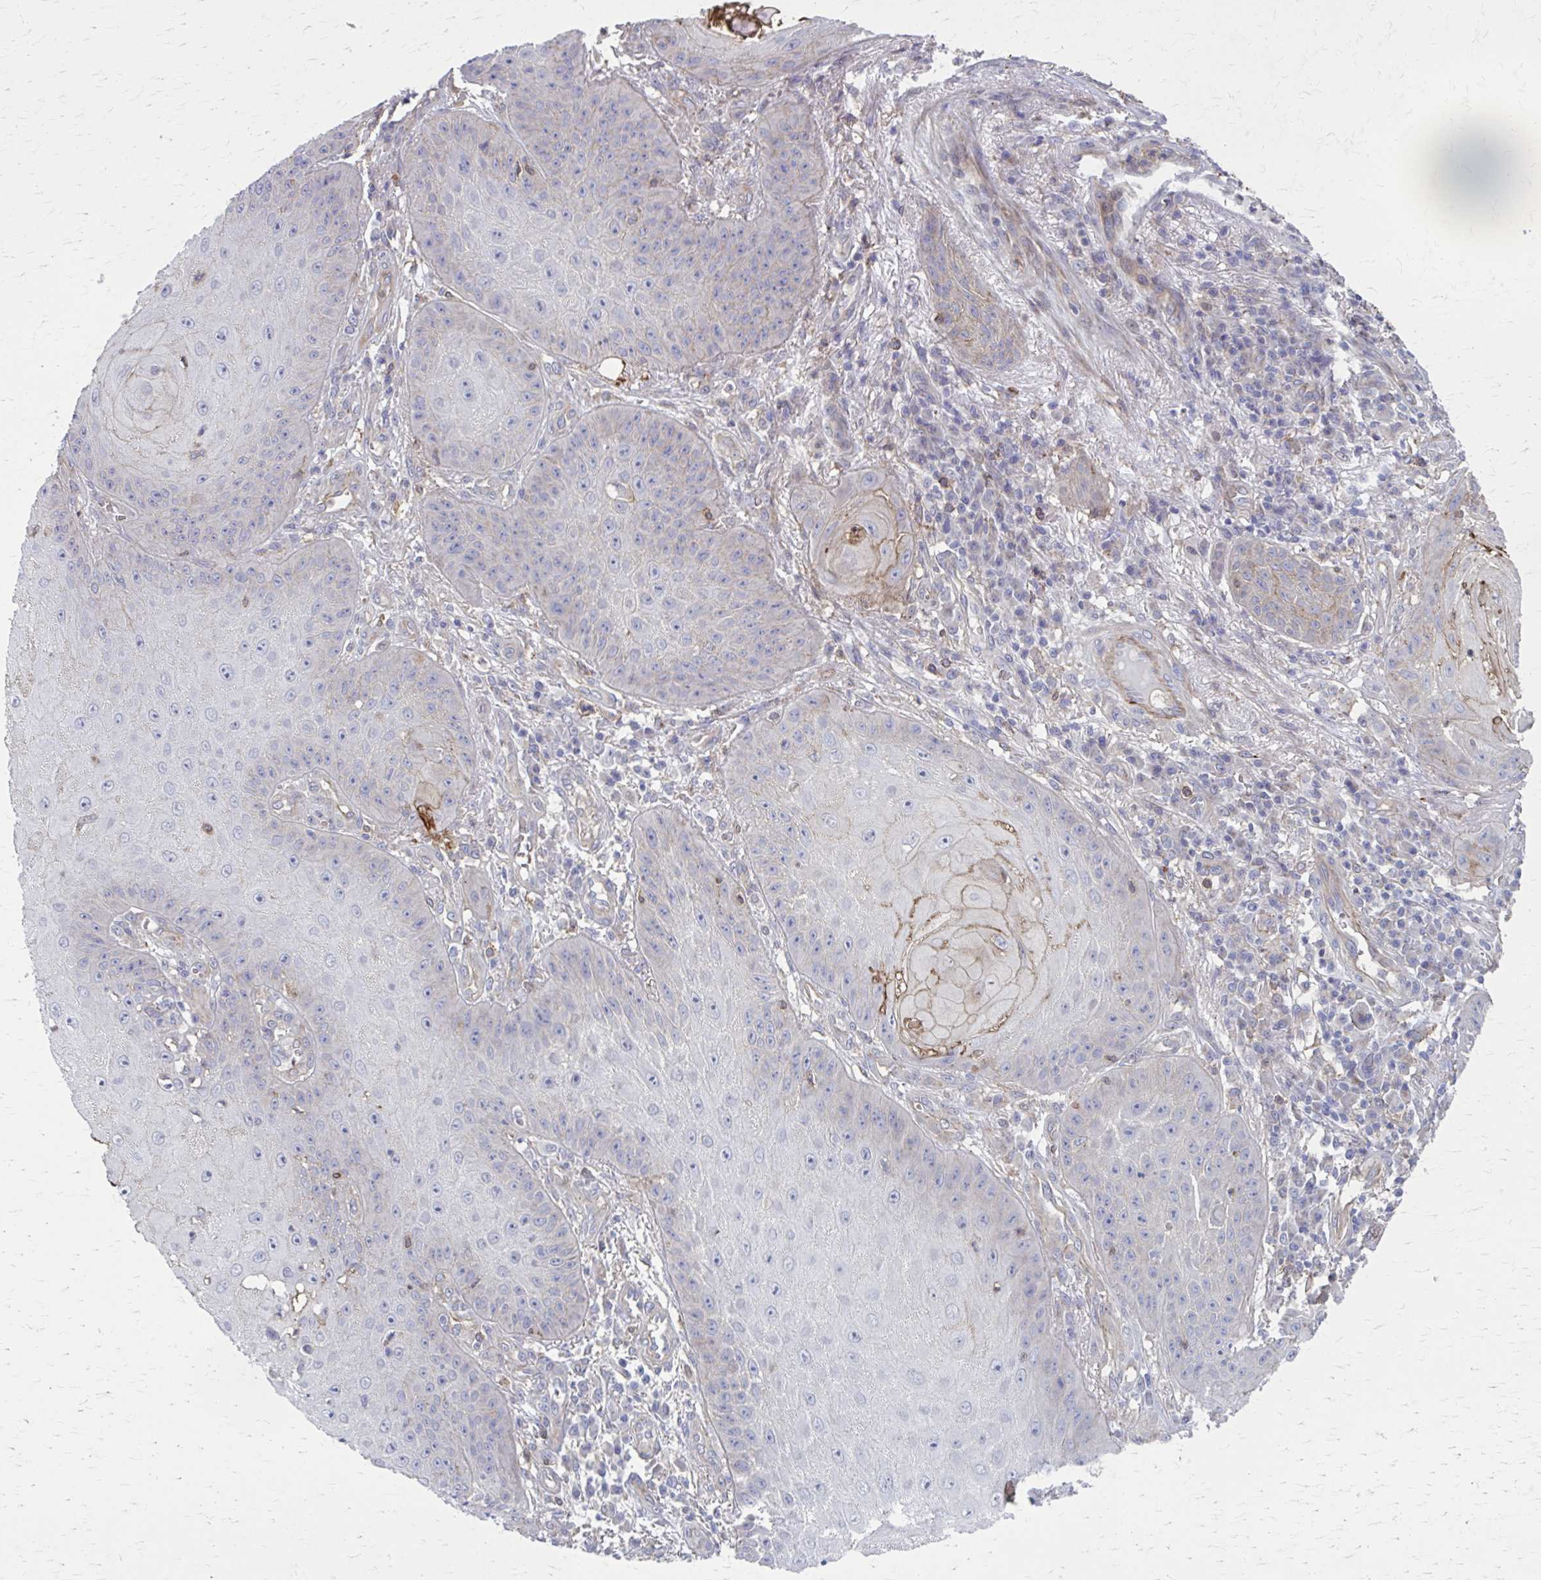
{"staining": {"intensity": "moderate", "quantity": "<25%", "location": "cytoplasmic/membranous"}, "tissue": "skin cancer", "cell_type": "Tumor cells", "image_type": "cancer", "snomed": [{"axis": "morphology", "description": "Squamous cell carcinoma, NOS"}, {"axis": "topography", "description": "Skin"}], "caption": "A brown stain shows moderate cytoplasmic/membranous expression of a protein in squamous cell carcinoma (skin) tumor cells.", "gene": "MMP14", "patient": {"sex": "male", "age": 70}}